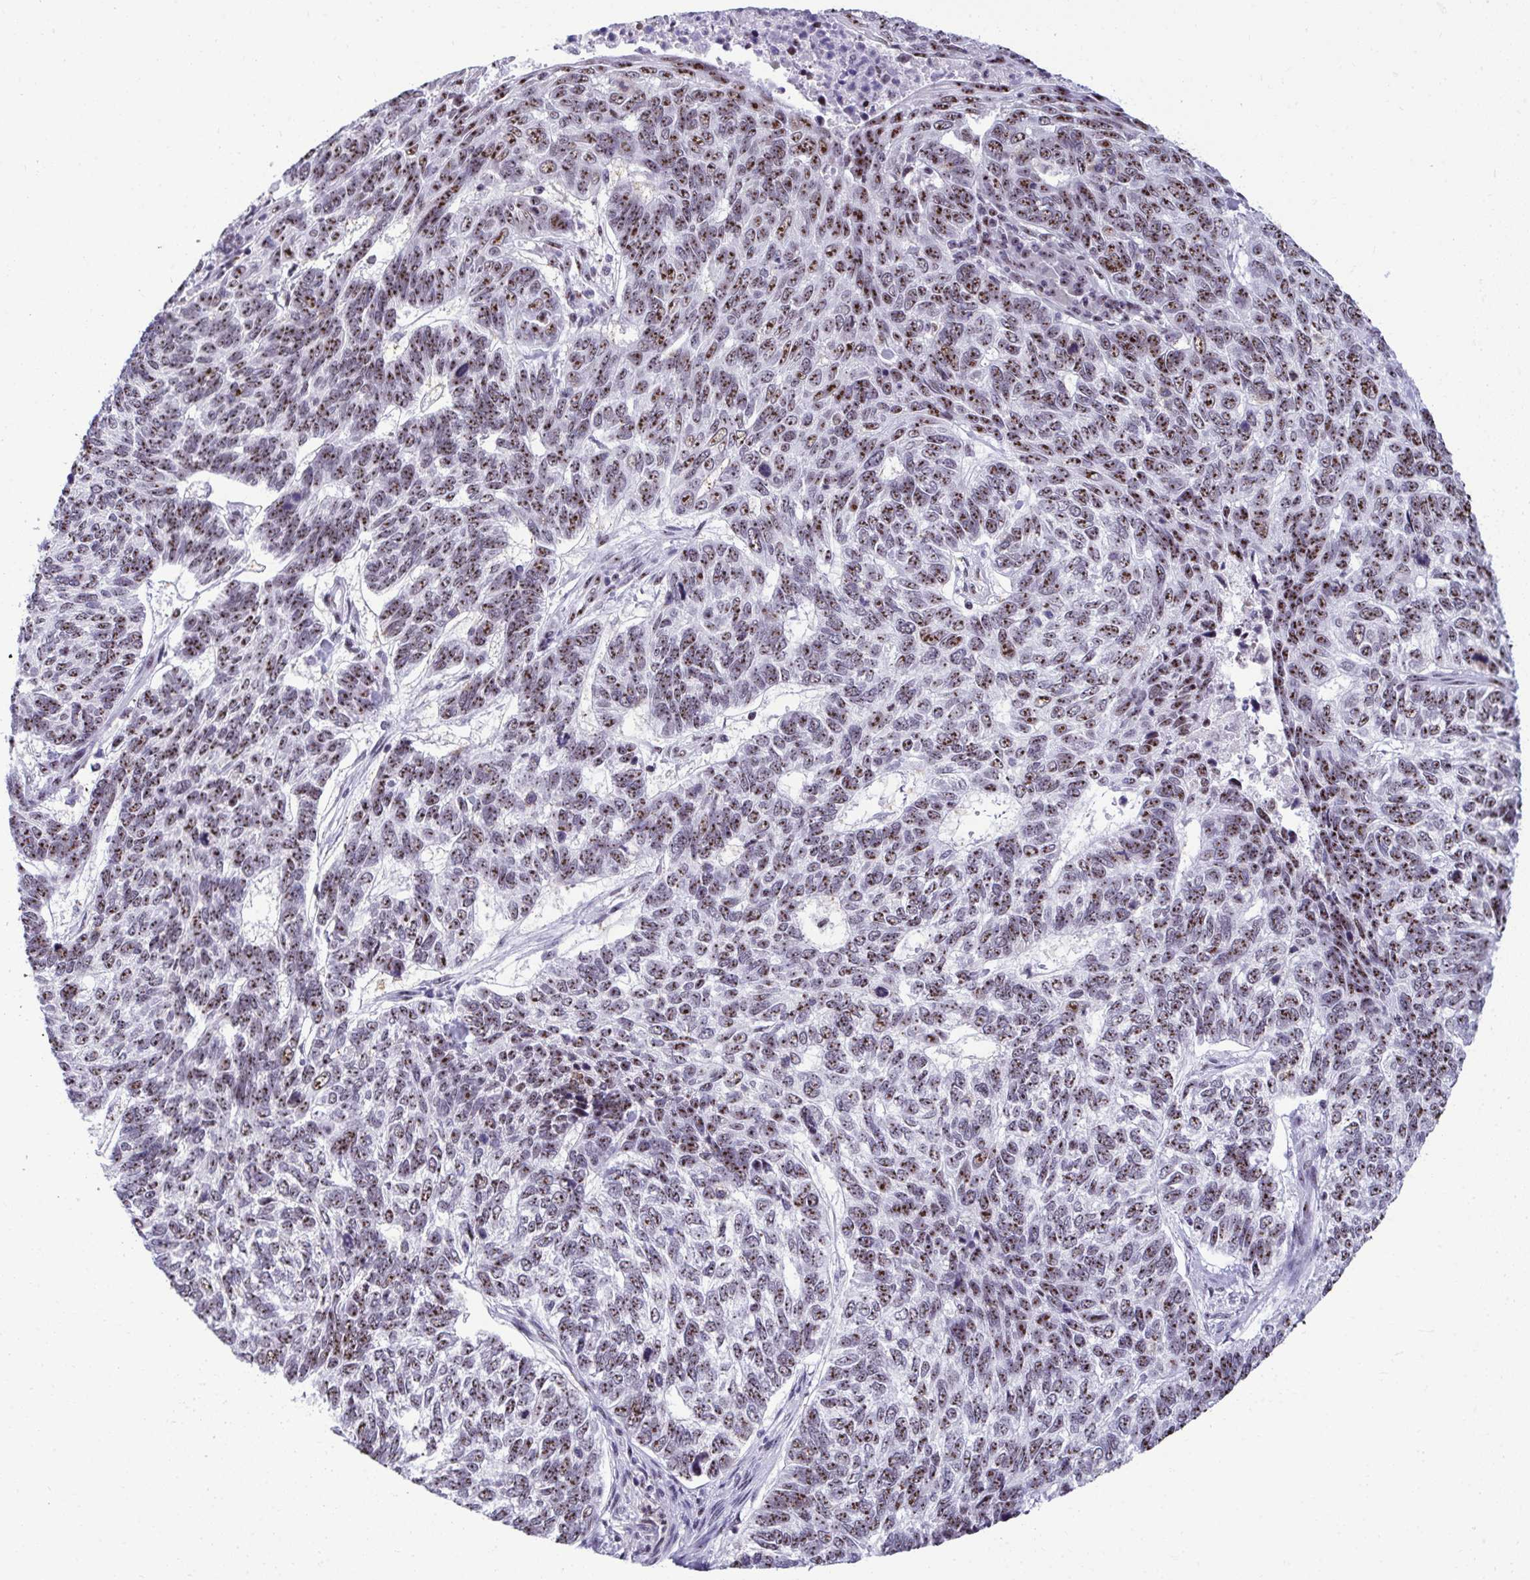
{"staining": {"intensity": "strong", "quantity": "25%-75%", "location": "nuclear"}, "tissue": "skin cancer", "cell_type": "Tumor cells", "image_type": "cancer", "snomed": [{"axis": "morphology", "description": "Basal cell carcinoma"}, {"axis": "topography", "description": "Skin"}], "caption": "Brown immunohistochemical staining in basal cell carcinoma (skin) demonstrates strong nuclear expression in approximately 25%-75% of tumor cells.", "gene": "PELP1", "patient": {"sex": "female", "age": 65}}